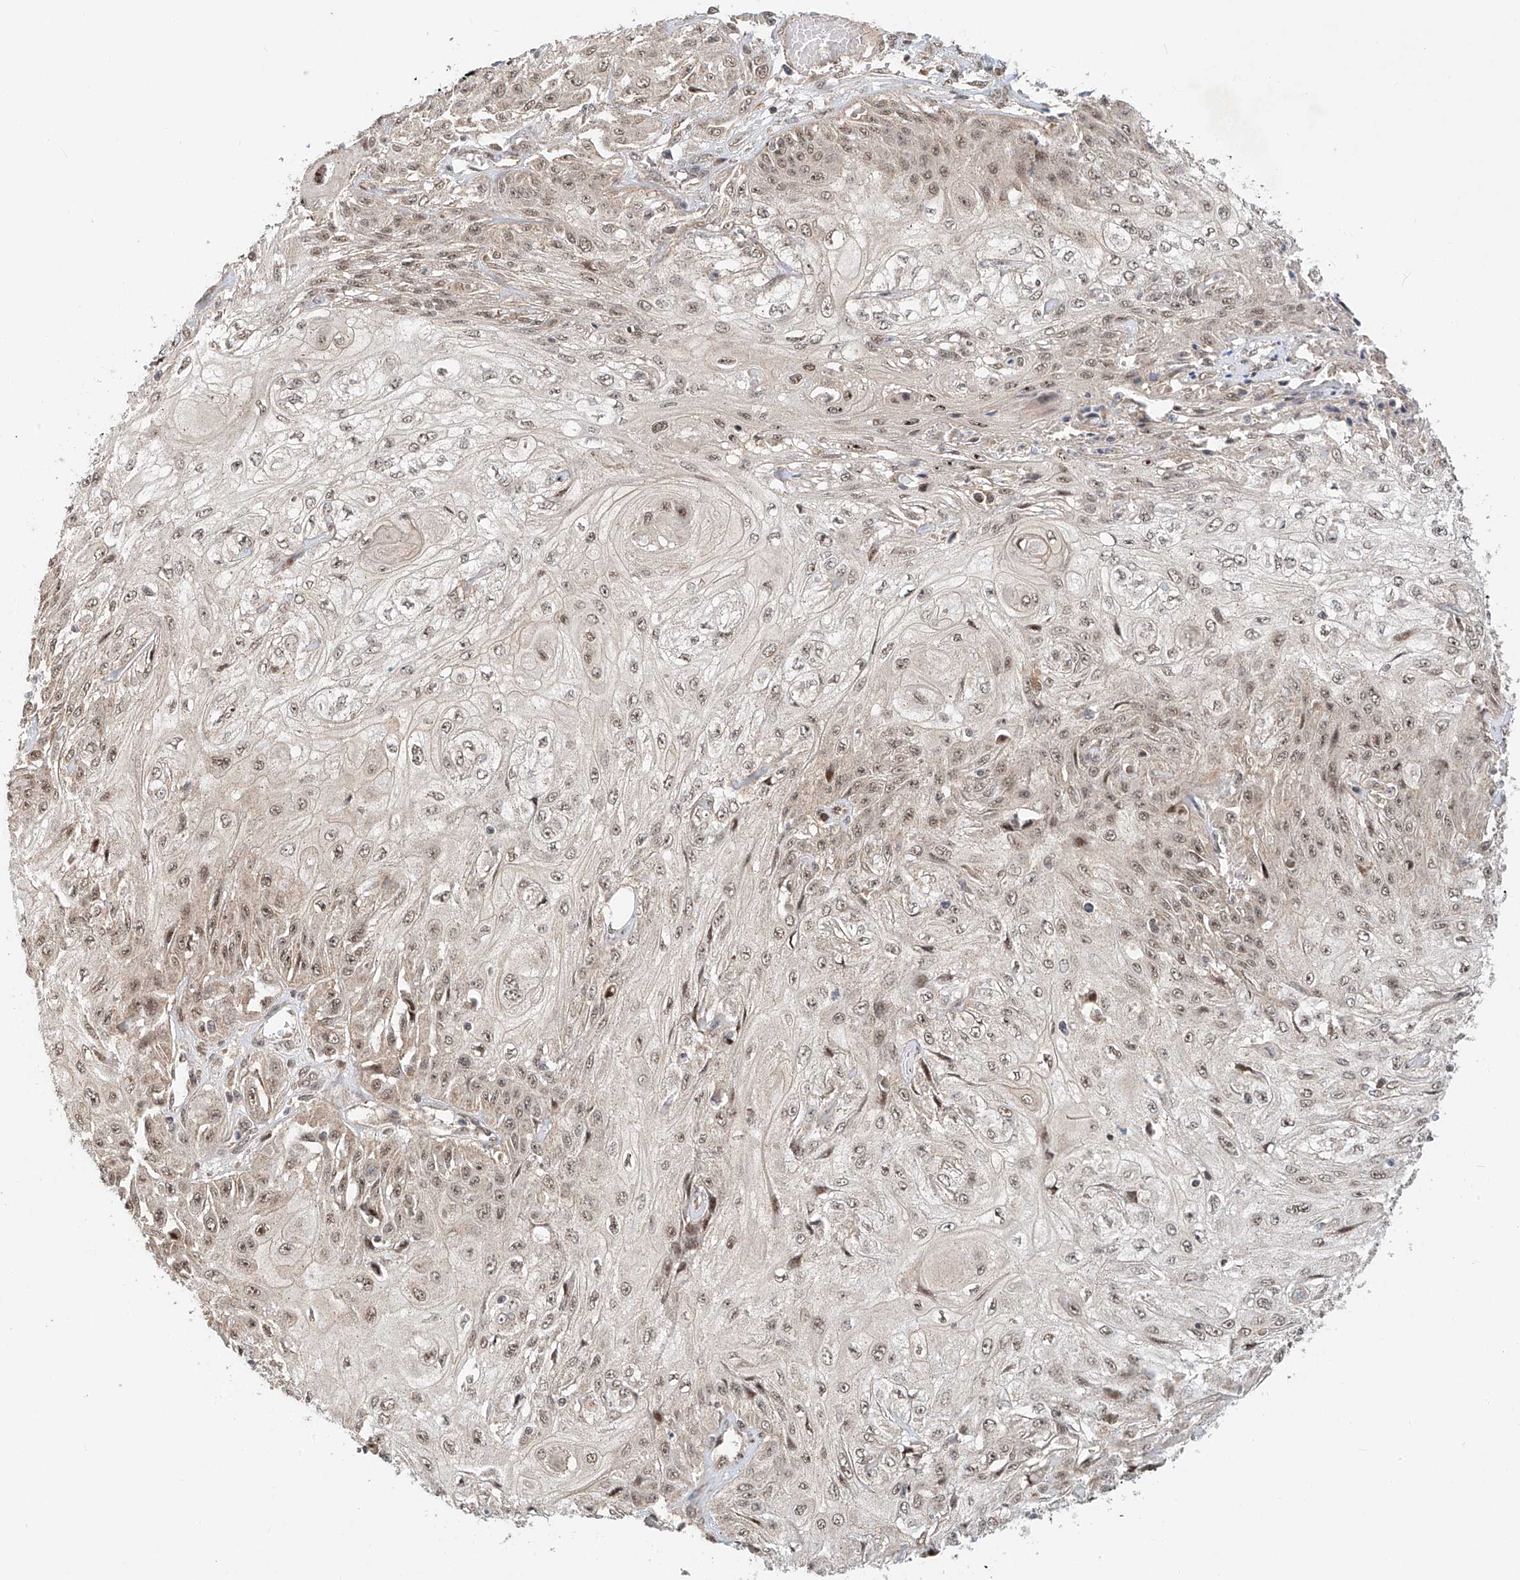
{"staining": {"intensity": "weak", "quantity": "25%-75%", "location": "nuclear"}, "tissue": "skin cancer", "cell_type": "Tumor cells", "image_type": "cancer", "snomed": [{"axis": "morphology", "description": "Squamous cell carcinoma, NOS"}, {"axis": "morphology", "description": "Squamous cell carcinoma, metastatic, NOS"}, {"axis": "topography", "description": "Skin"}, {"axis": "topography", "description": "Lymph node"}], "caption": "Approximately 25%-75% of tumor cells in squamous cell carcinoma (skin) show weak nuclear protein positivity as visualized by brown immunohistochemical staining.", "gene": "SYTL3", "patient": {"sex": "male", "age": 75}}